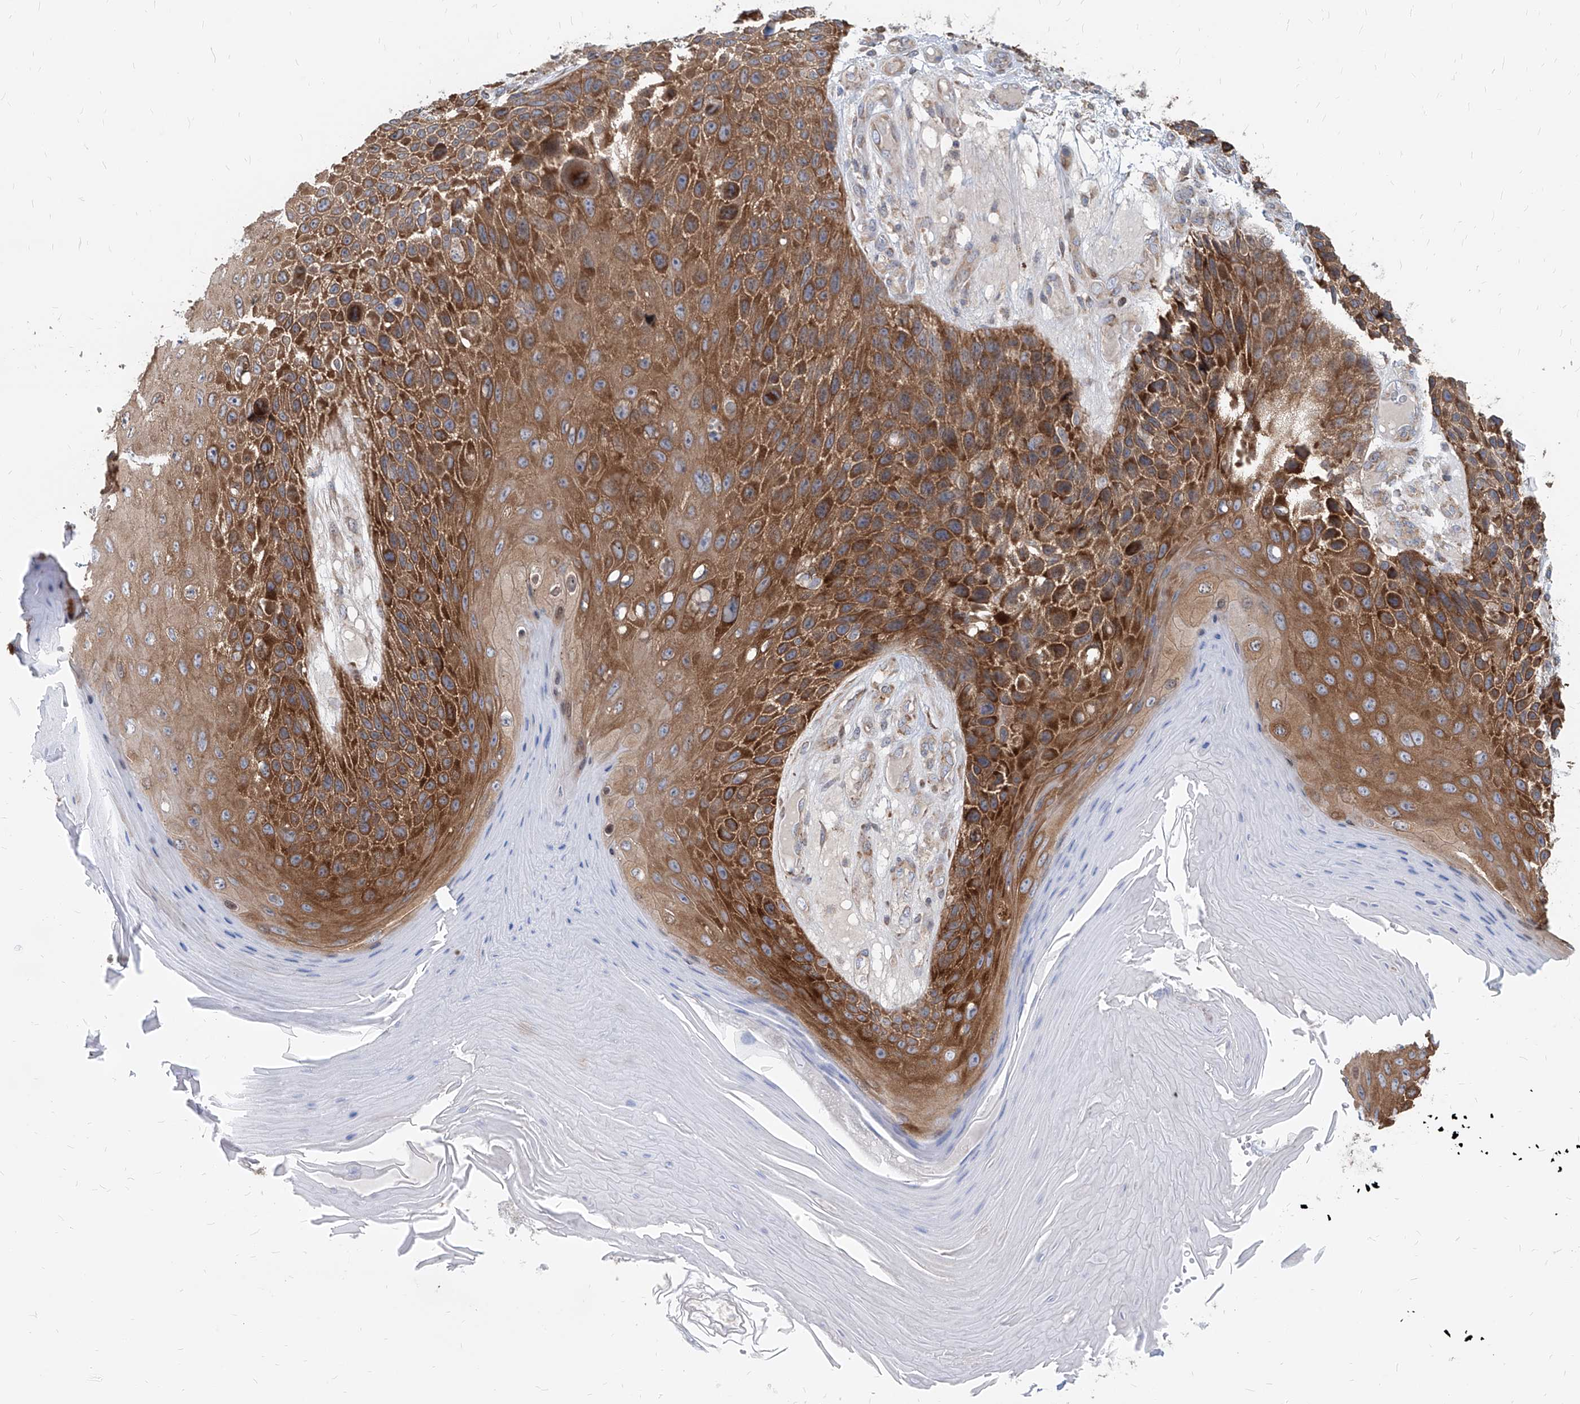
{"staining": {"intensity": "strong", "quantity": ">75%", "location": "cytoplasmic/membranous"}, "tissue": "skin cancer", "cell_type": "Tumor cells", "image_type": "cancer", "snomed": [{"axis": "morphology", "description": "Squamous cell carcinoma, NOS"}, {"axis": "topography", "description": "Skin"}], "caption": "An image of human skin cancer stained for a protein exhibits strong cytoplasmic/membranous brown staining in tumor cells.", "gene": "FAM83B", "patient": {"sex": "female", "age": 88}}